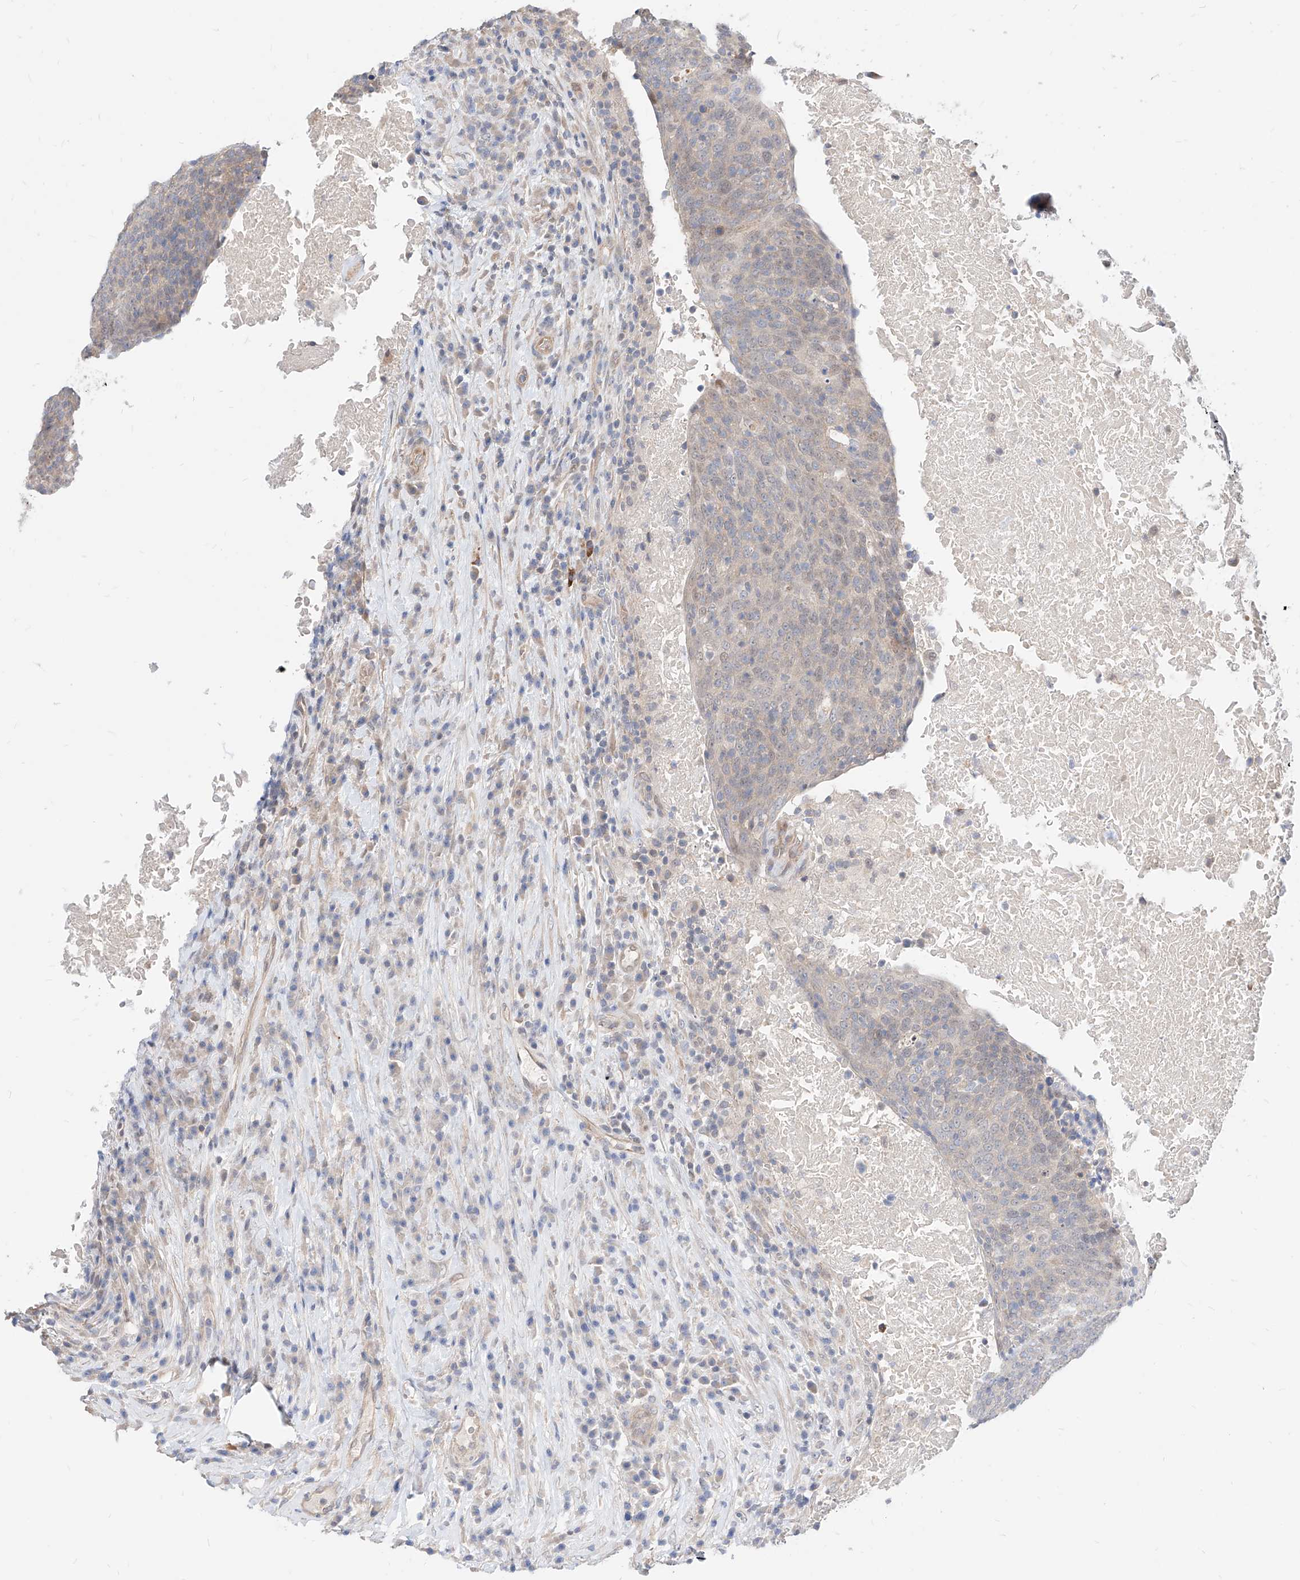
{"staining": {"intensity": "negative", "quantity": "none", "location": "none"}, "tissue": "head and neck cancer", "cell_type": "Tumor cells", "image_type": "cancer", "snomed": [{"axis": "morphology", "description": "Squamous cell carcinoma, NOS"}, {"axis": "morphology", "description": "Squamous cell carcinoma, metastatic, NOS"}, {"axis": "topography", "description": "Lymph node"}, {"axis": "topography", "description": "Head-Neck"}], "caption": "This is an IHC image of human metastatic squamous cell carcinoma (head and neck). There is no staining in tumor cells.", "gene": "TSNAX", "patient": {"sex": "male", "age": 62}}